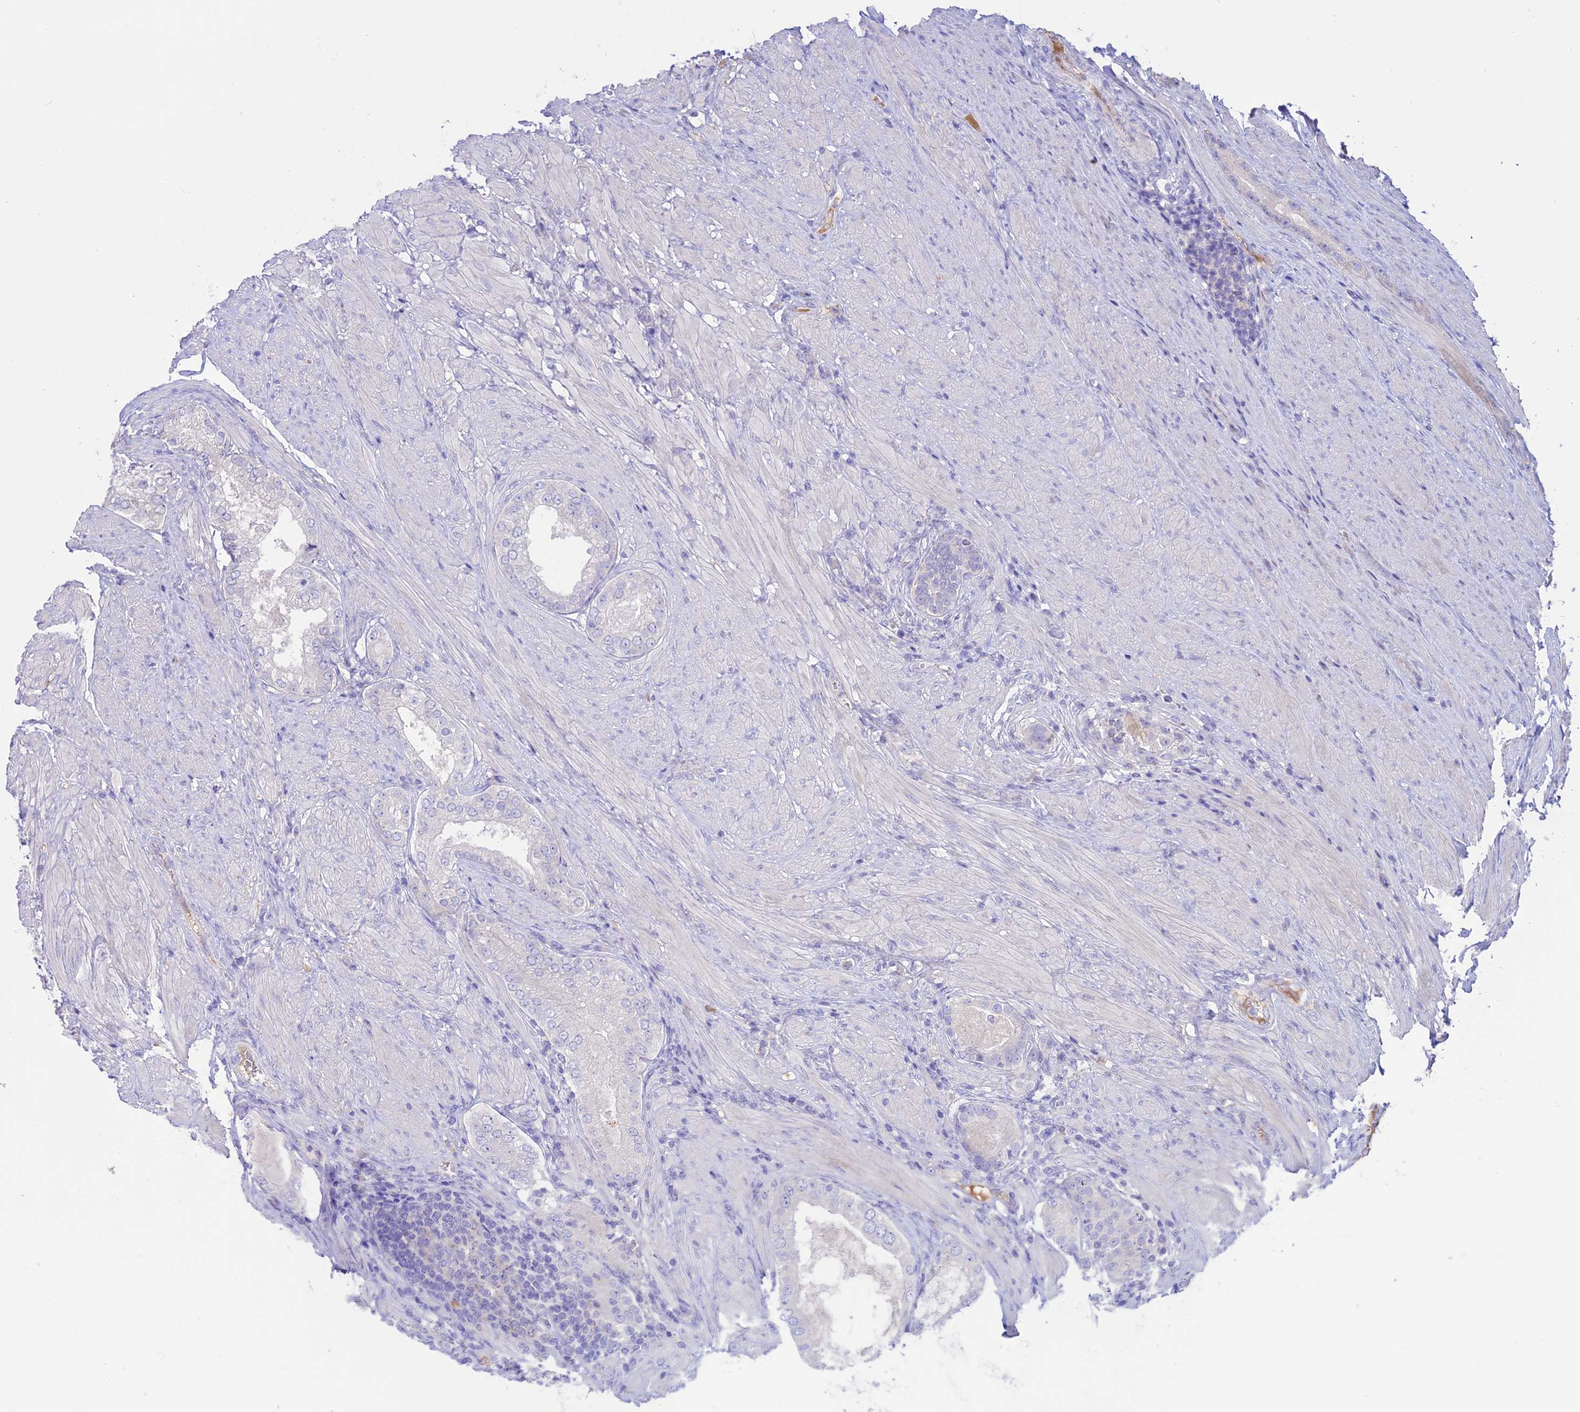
{"staining": {"intensity": "negative", "quantity": "none", "location": "none"}, "tissue": "prostate cancer", "cell_type": "Tumor cells", "image_type": "cancer", "snomed": [{"axis": "morphology", "description": "Adenocarcinoma, Low grade"}, {"axis": "topography", "description": "Prostate"}], "caption": "There is no significant expression in tumor cells of low-grade adenocarcinoma (prostate).", "gene": "NLRP9", "patient": {"sex": "male", "age": 68}}